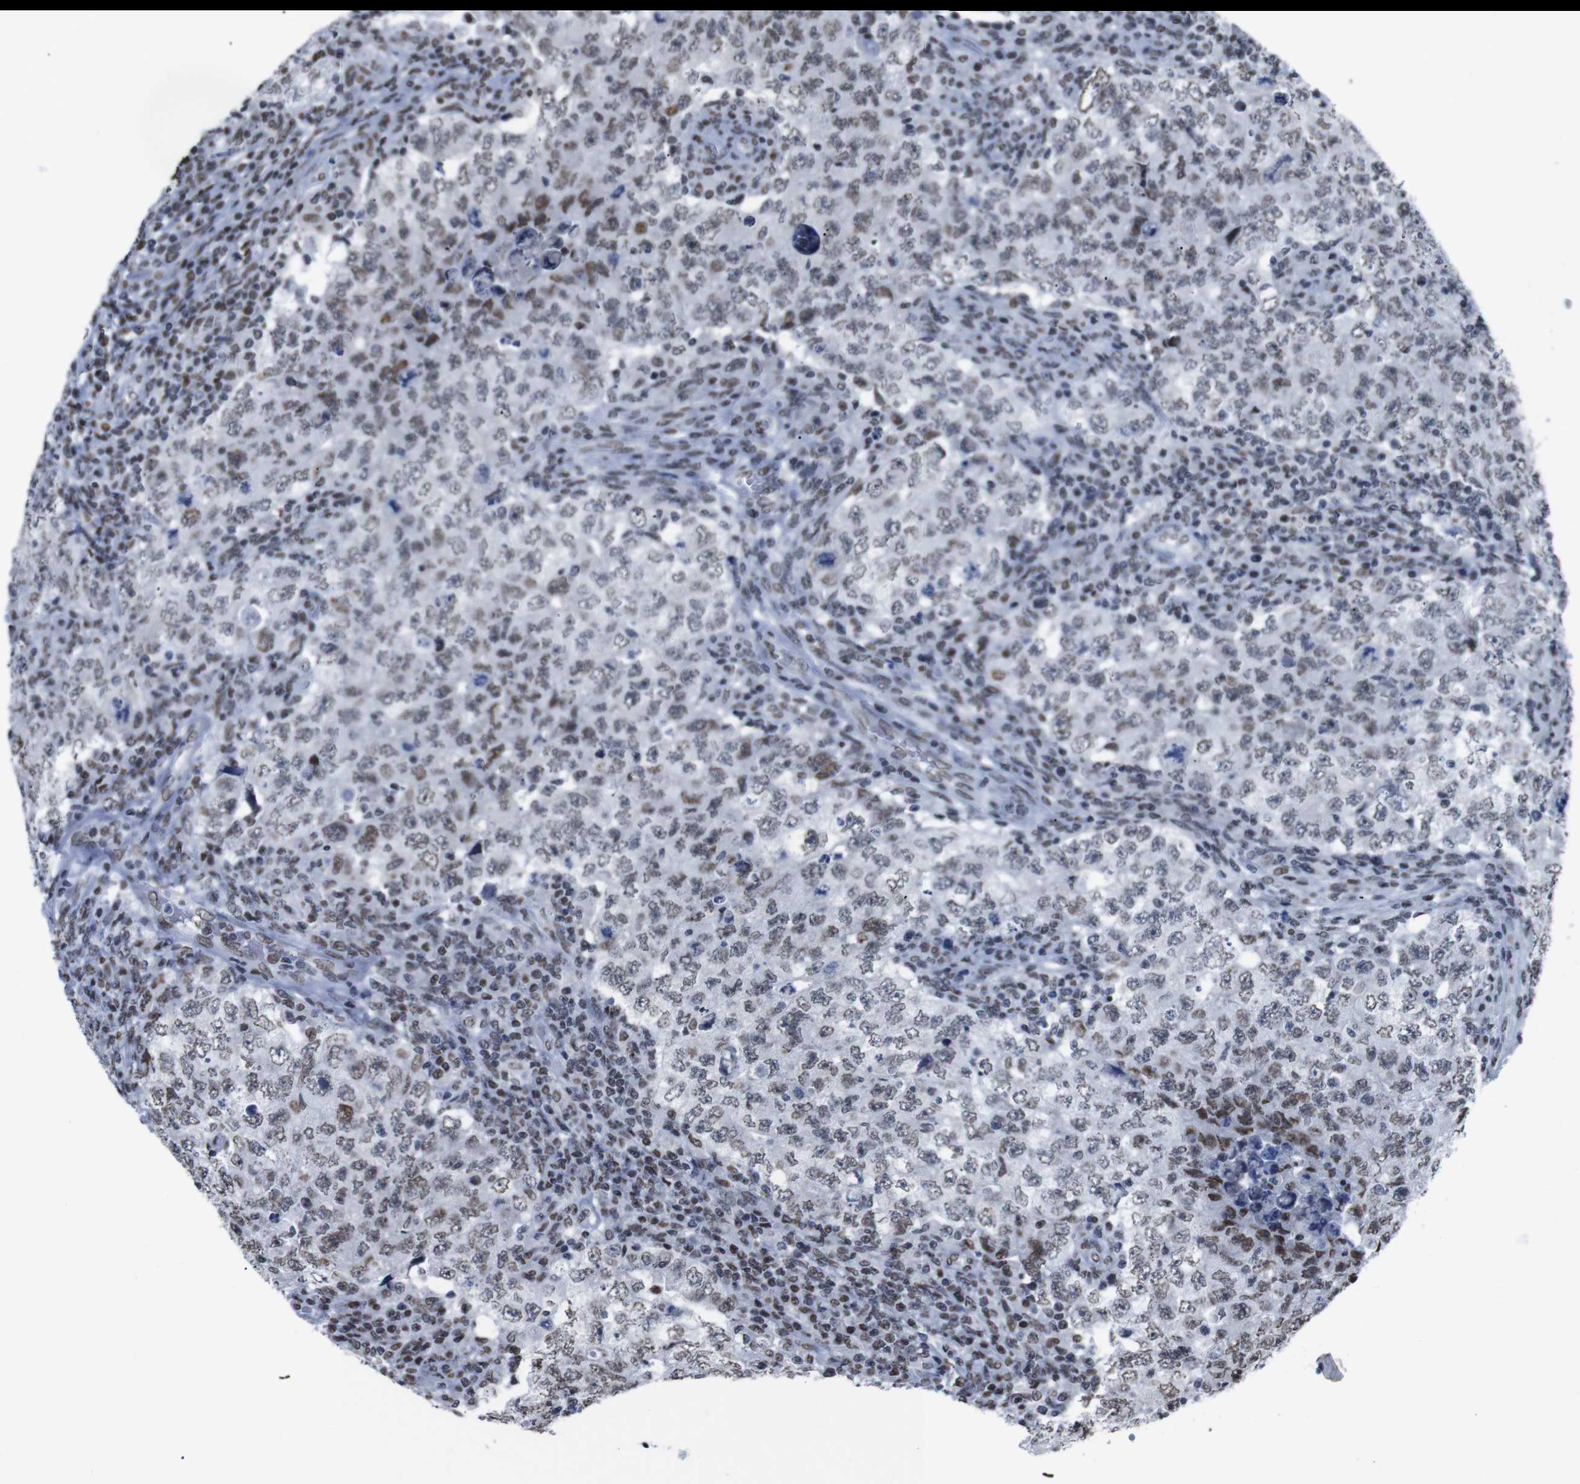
{"staining": {"intensity": "moderate", "quantity": "25%-75%", "location": "nuclear"}, "tissue": "testis cancer", "cell_type": "Tumor cells", "image_type": "cancer", "snomed": [{"axis": "morphology", "description": "Carcinoma, Embryonal, NOS"}, {"axis": "topography", "description": "Testis"}], "caption": "Immunohistochemistry (DAB (3,3'-diaminobenzidine)) staining of human testis embryonal carcinoma displays moderate nuclear protein positivity in approximately 25%-75% of tumor cells.", "gene": "PIP4P2", "patient": {"sex": "male", "age": 26}}